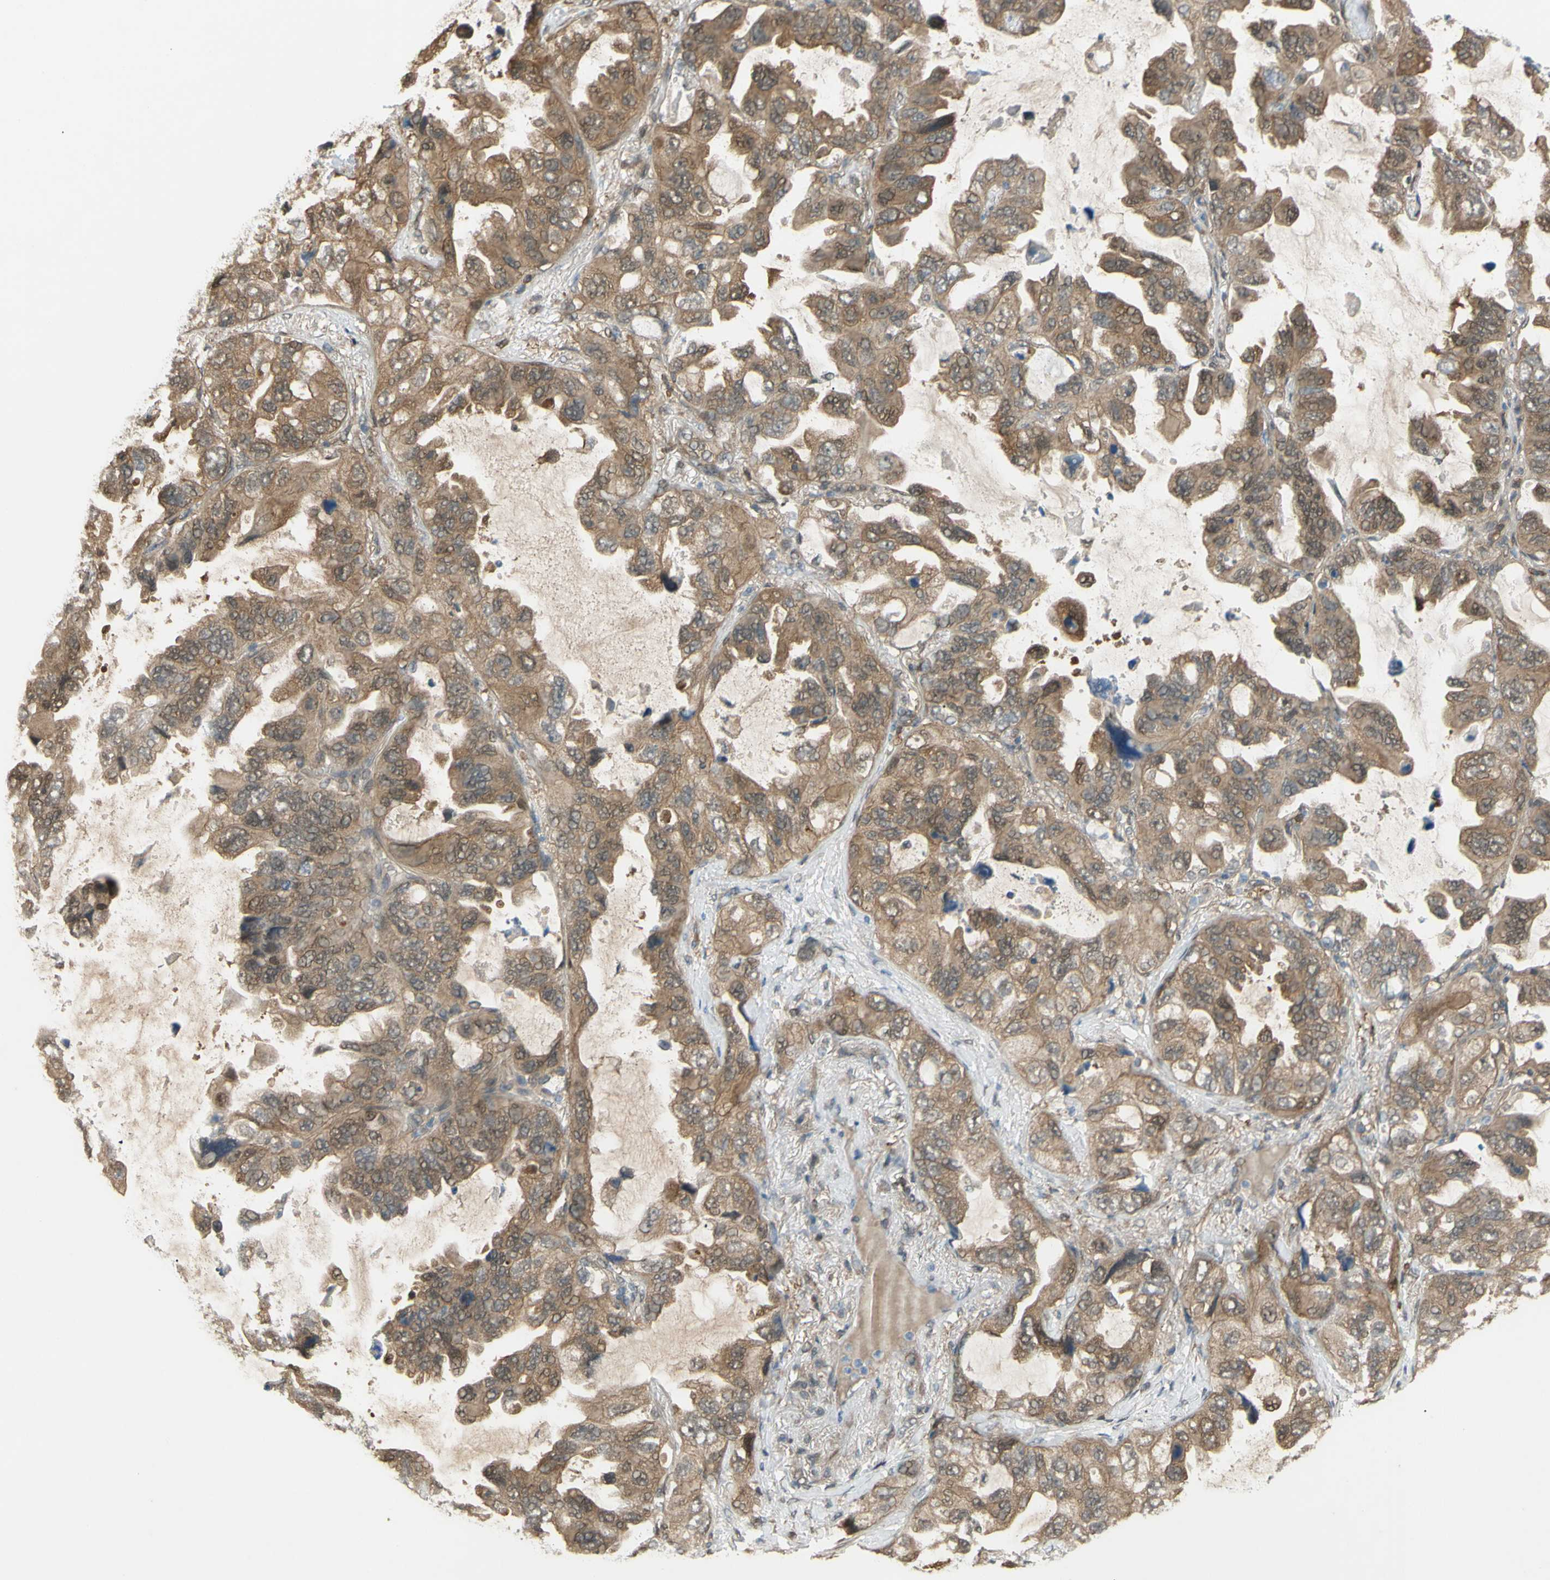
{"staining": {"intensity": "moderate", "quantity": ">75%", "location": "cytoplasmic/membranous"}, "tissue": "lung cancer", "cell_type": "Tumor cells", "image_type": "cancer", "snomed": [{"axis": "morphology", "description": "Squamous cell carcinoma, NOS"}, {"axis": "topography", "description": "Lung"}], "caption": "An image of lung cancer stained for a protein exhibits moderate cytoplasmic/membranous brown staining in tumor cells. (Brightfield microscopy of DAB IHC at high magnification).", "gene": "YWHAQ", "patient": {"sex": "female", "age": 73}}